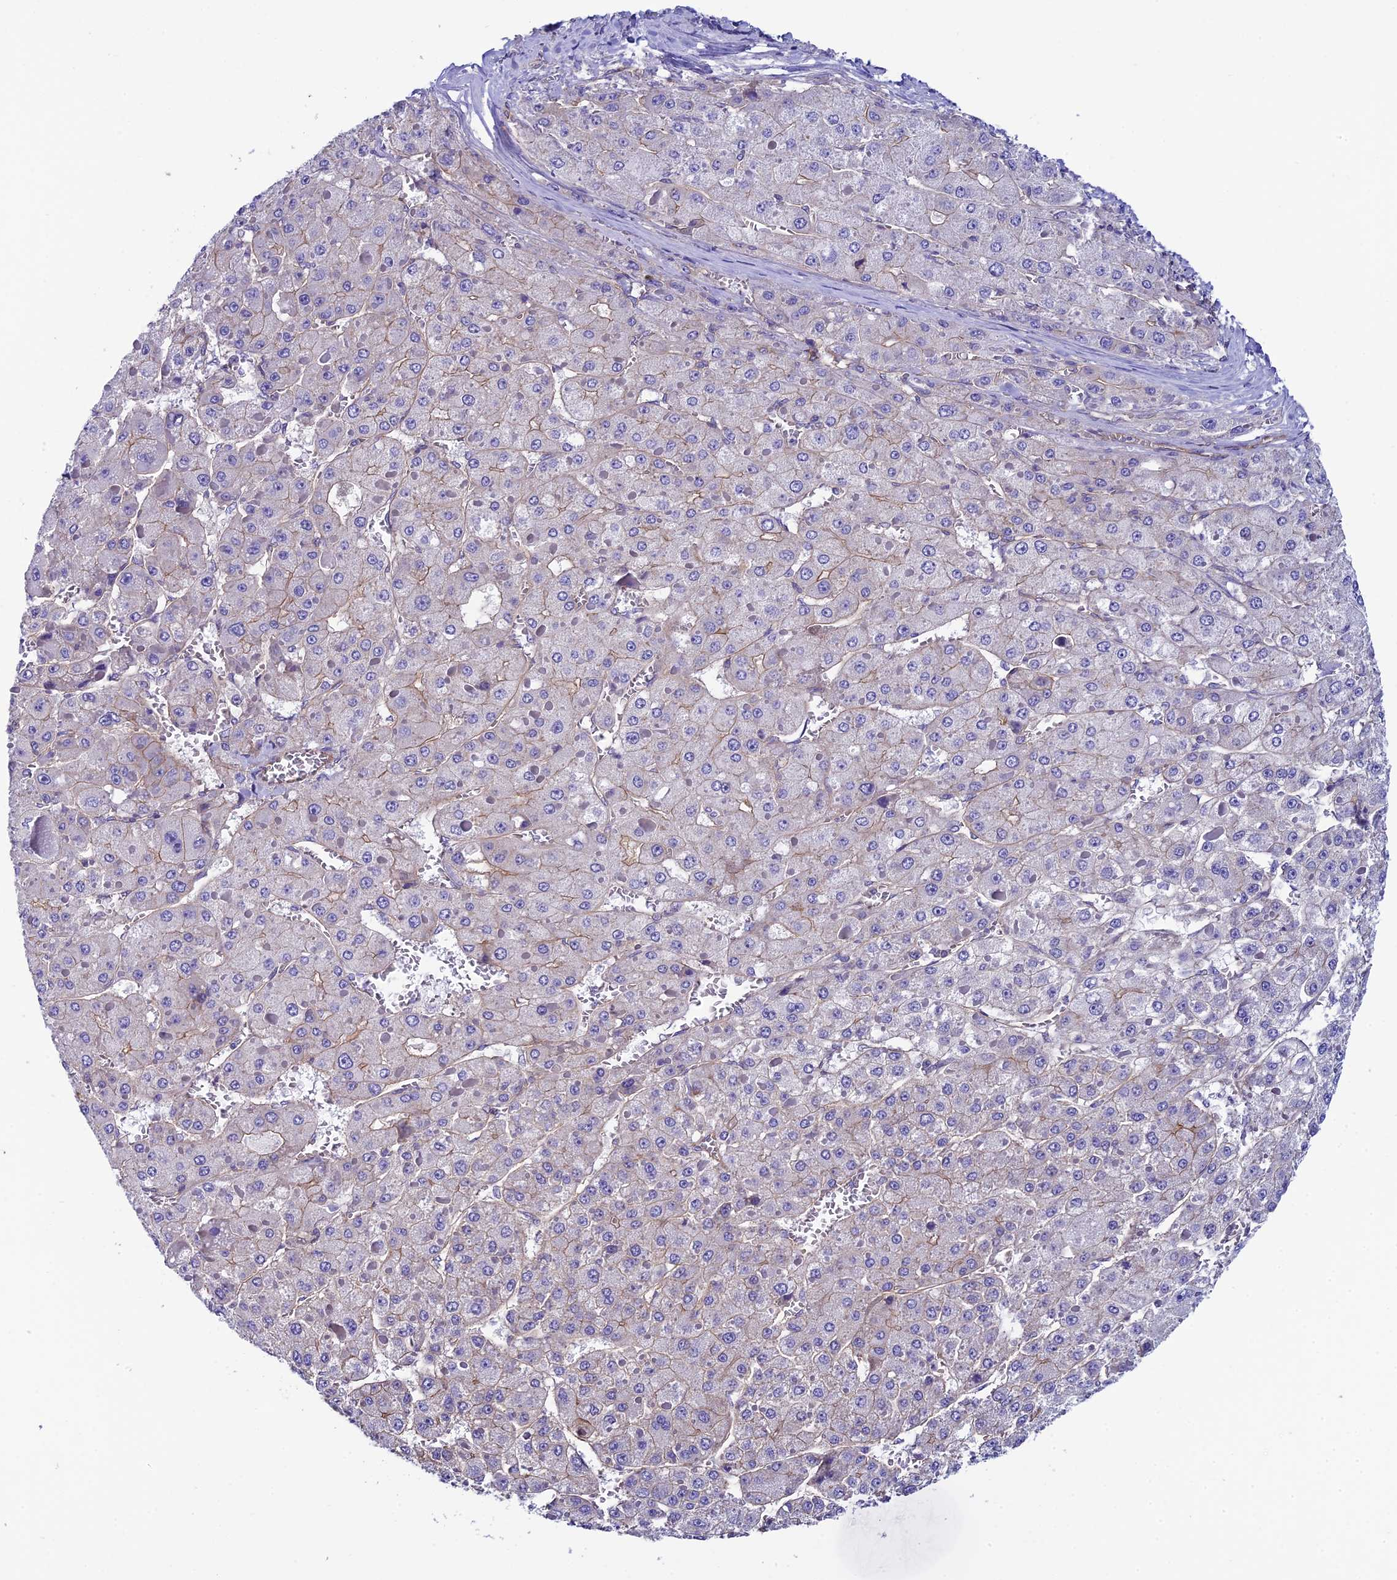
{"staining": {"intensity": "weak", "quantity": "25%-75%", "location": "cytoplasmic/membranous"}, "tissue": "liver cancer", "cell_type": "Tumor cells", "image_type": "cancer", "snomed": [{"axis": "morphology", "description": "Carcinoma, Hepatocellular, NOS"}, {"axis": "topography", "description": "Liver"}], "caption": "High-magnification brightfield microscopy of liver cancer (hepatocellular carcinoma) stained with DAB (3,3'-diaminobenzidine) (brown) and counterstained with hematoxylin (blue). tumor cells exhibit weak cytoplasmic/membranous expression is identified in about25%-75% of cells. The staining was performed using DAB (3,3'-diaminobenzidine), with brown indicating positive protein expression. Nuclei are stained blue with hematoxylin.", "gene": "PPFIA3", "patient": {"sex": "female", "age": 73}}